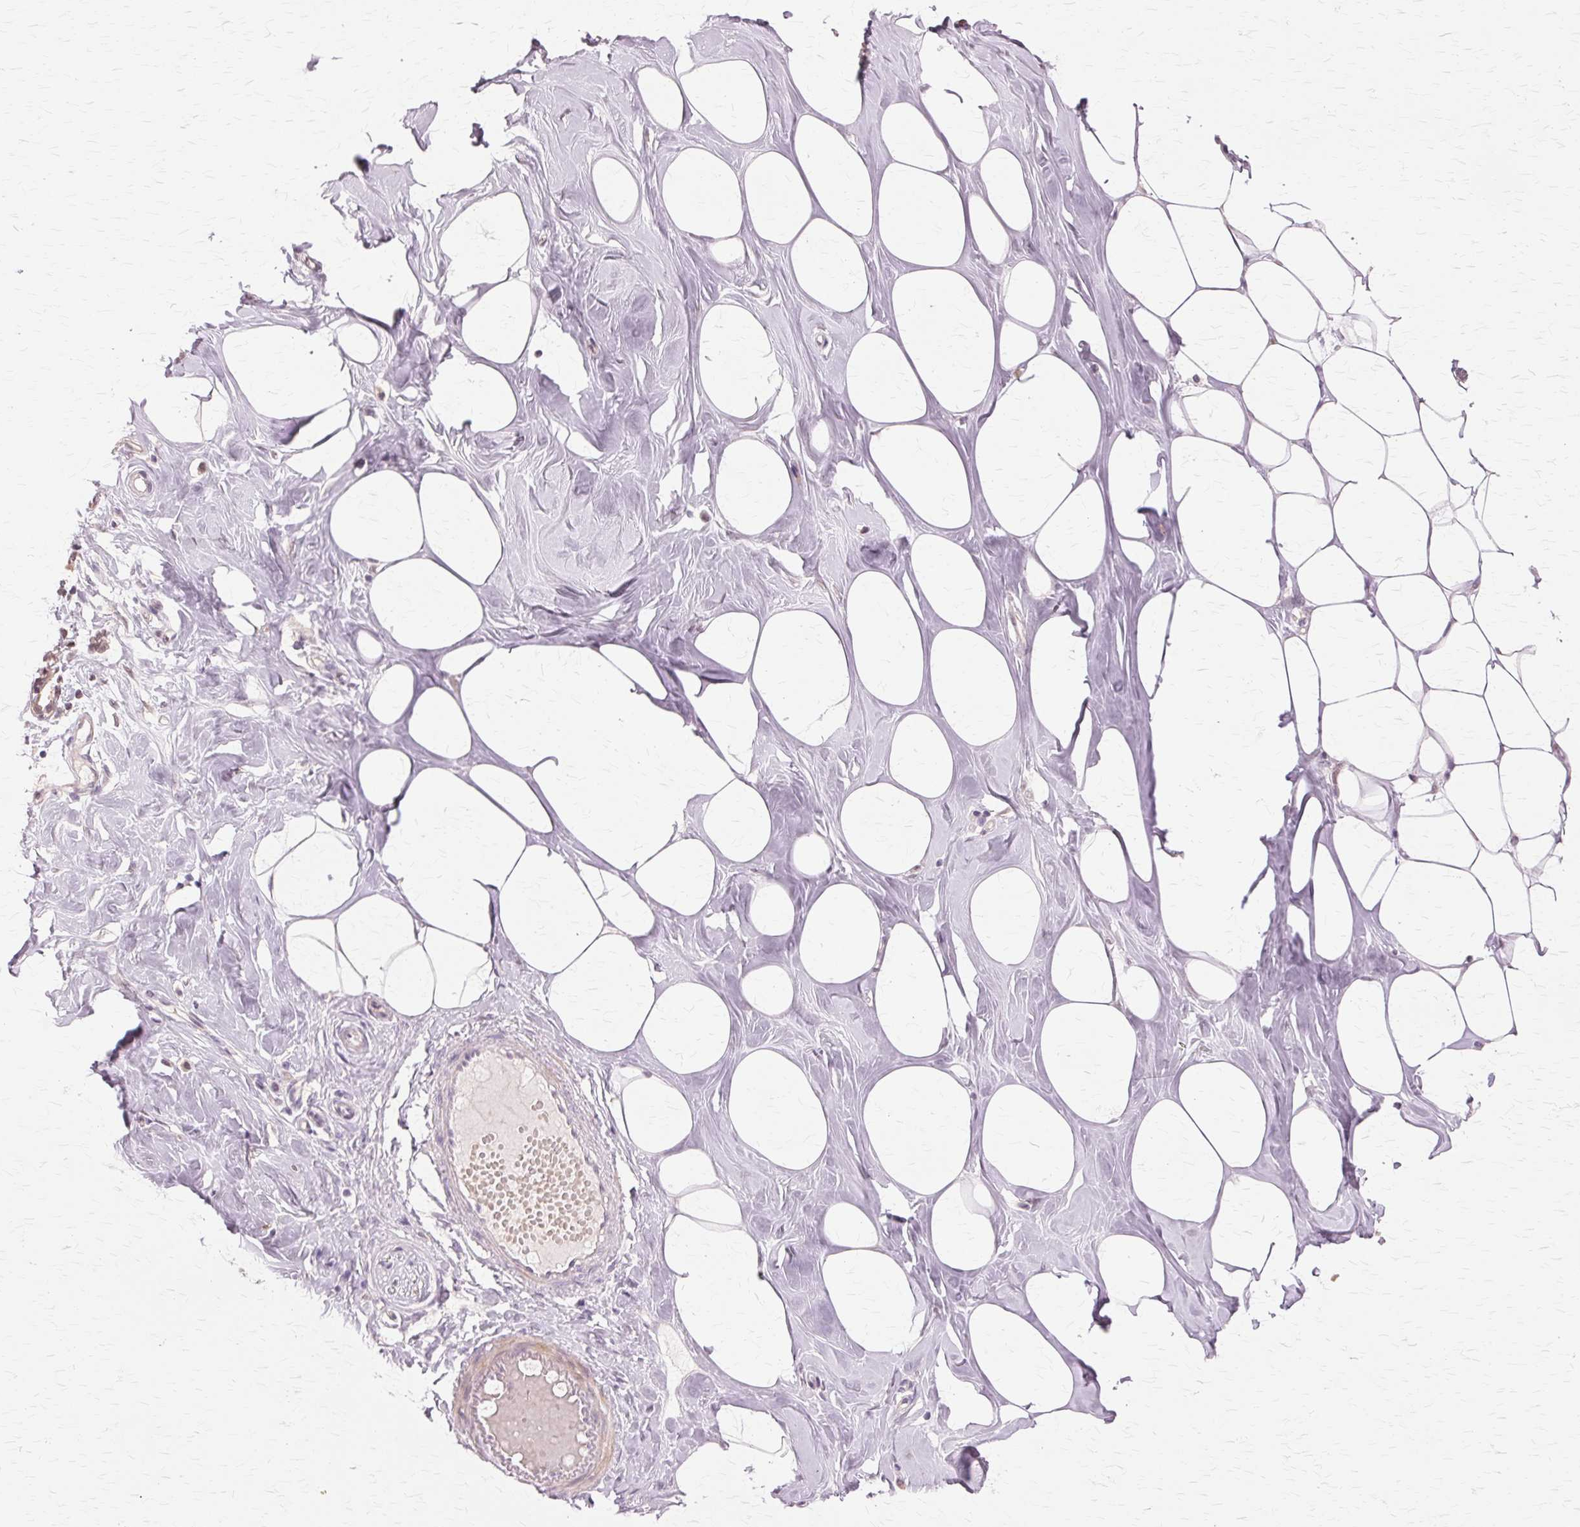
{"staining": {"intensity": "negative", "quantity": "none", "location": "none"}, "tissue": "breast", "cell_type": "Adipocytes", "image_type": "normal", "snomed": [{"axis": "morphology", "description": "Normal tissue, NOS"}, {"axis": "topography", "description": "Breast"}], "caption": "DAB immunohistochemical staining of unremarkable breast displays no significant staining in adipocytes. (DAB IHC visualized using brightfield microscopy, high magnification).", "gene": "PRMT5", "patient": {"sex": "female", "age": 27}}